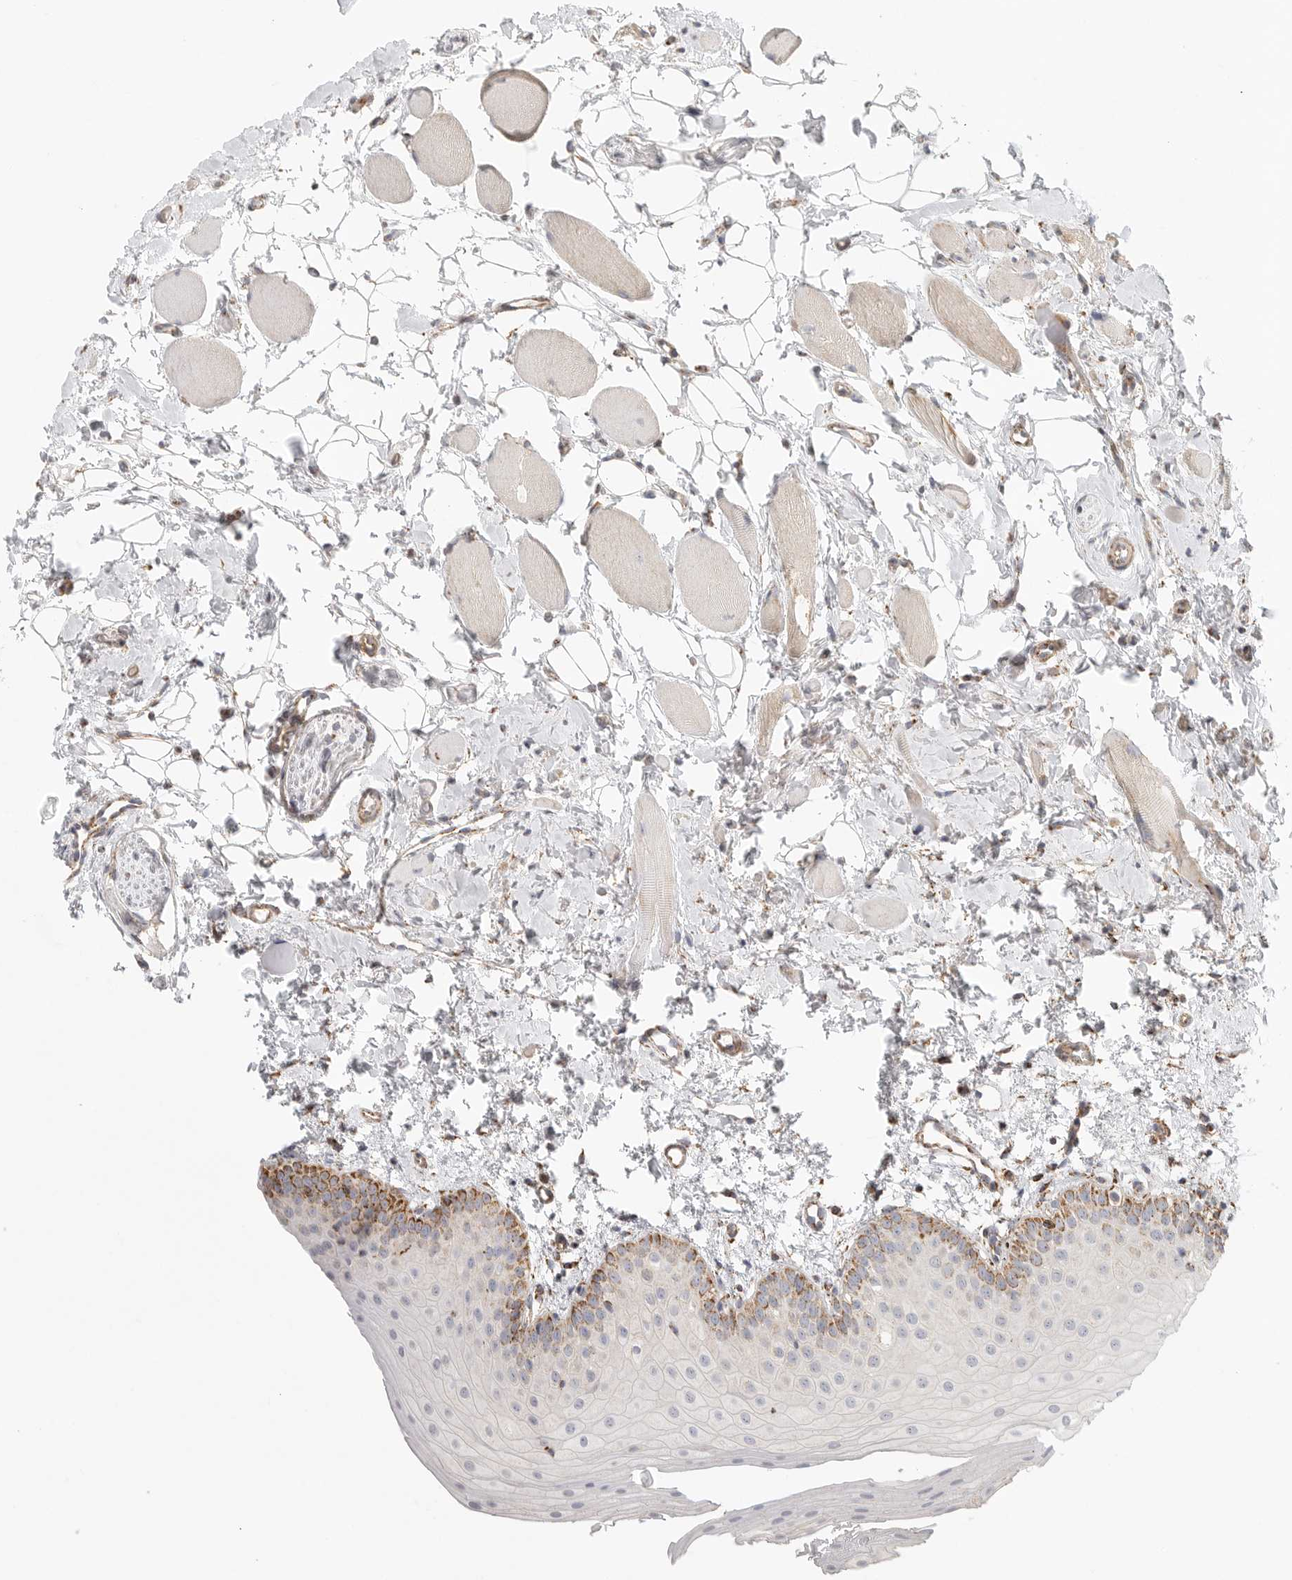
{"staining": {"intensity": "moderate", "quantity": "25%-75%", "location": "cytoplasmic/membranous"}, "tissue": "oral mucosa", "cell_type": "Squamous epithelial cells", "image_type": "normal", "snomed": [{"axis": "morphology", "description": "Normal tissue, NOS"}, {"axis": "topography", "description": "Oral tissue"}], "caption": "There is medium levels of moderate cytoplasmic/membranous staining in squamous epithelial cells of unremarkable oral mucosa, as demonstrated by immunohistochemical staining (brown color).", "gene": "SLC25A26", "patient": {"sex": "male", "age": 28}}